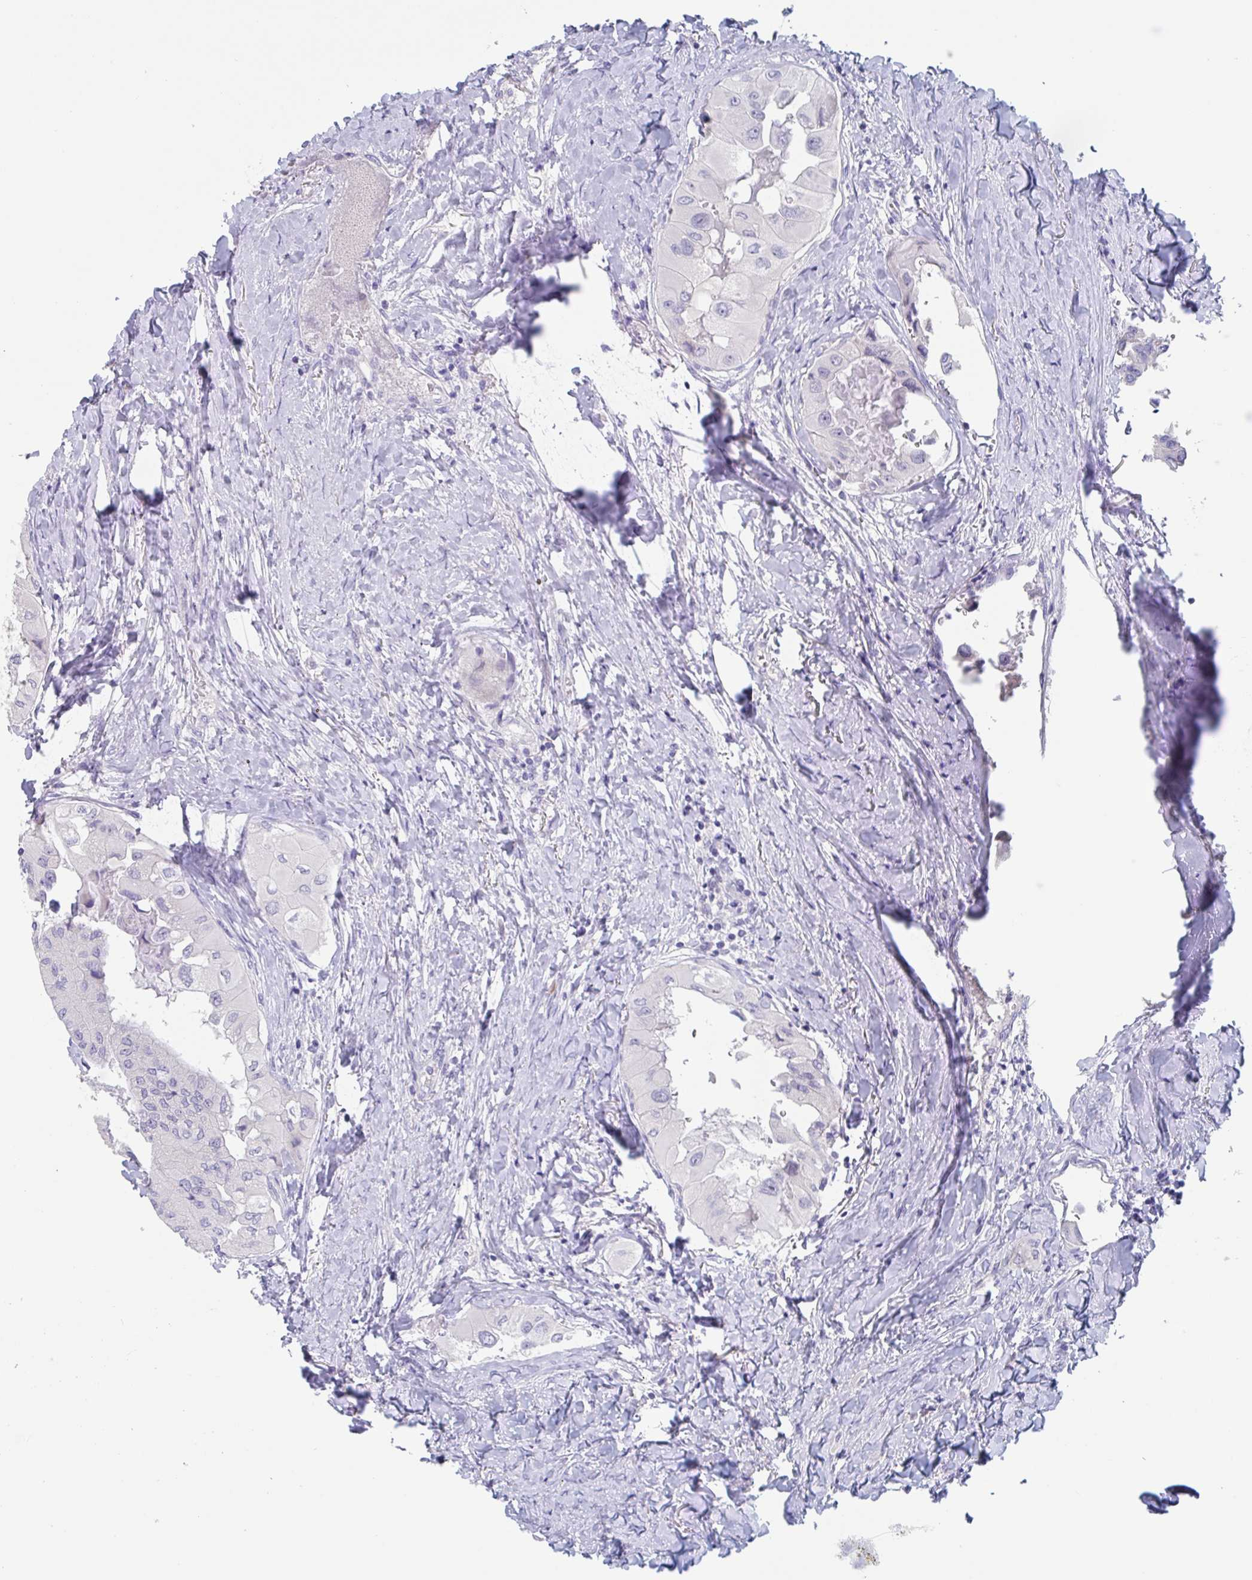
{"staining": {"intensity": "negative", "quantity": "none", "location": "none"}, "tissue": "thyroid cancer", "cell_type": "Tumor cells", "image_type": "cancer", "snomed": [{"axis": "morphology", "description": "Normal tissue, NOS"}, {"axis": "morphology", "description": "Papillary adenocarcinoma, NOS"}, {"axis": "topography", "description": "Thyroid gland"}], "caption": "Micrograph shows no protein staining in tumor cells of papillary adenocarcinoma (thyroid) tissue.", "gene": "NOXRED1", "patient": {"sex": "female", "age": 59}}